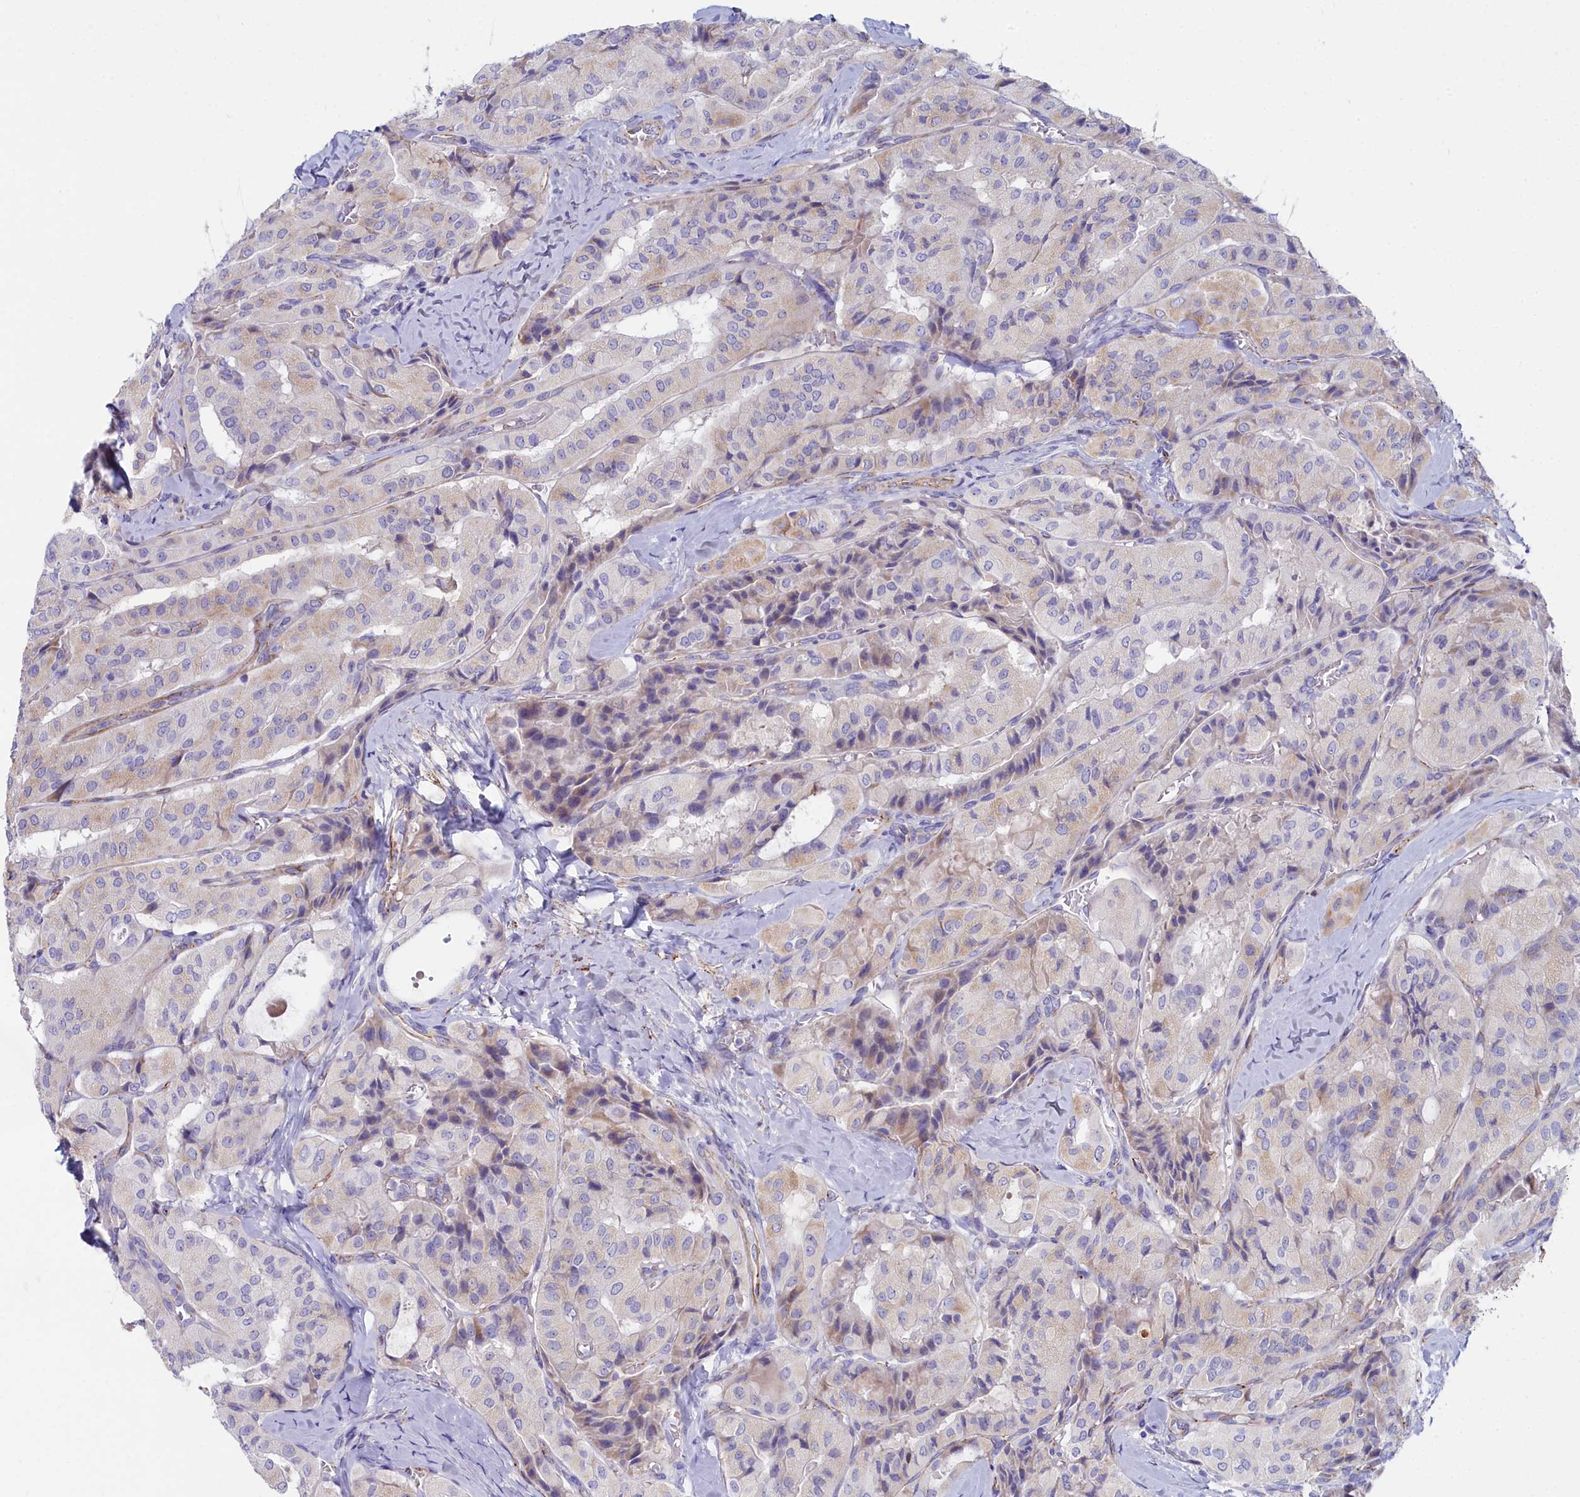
{"staining": {"intensity": "moderate", "quantity": "<25%", "location": "cytoplasmic/membranous"}, "tissue": "thyroid cancer", "cell_type": "Tumor cells", "image_type": "cancer", "snomed": [{"axis": "morphology", "description": "Normal tissue, NOS"}, {"axis": "morphology", "description": "Papillary adenocarcinoma, NOS"}, {"axis": "topography", "description": "Thyroid gland"}], "caption": "The photomicrograph demonstrates staining of thyroid papillary adenocarcinoma, revealing moderate cytoplasmic/membranous protein staining (brown color) within tumor cells.", "gene": "SLC49A3", "patient": {"sex": "female", "age": 59}}